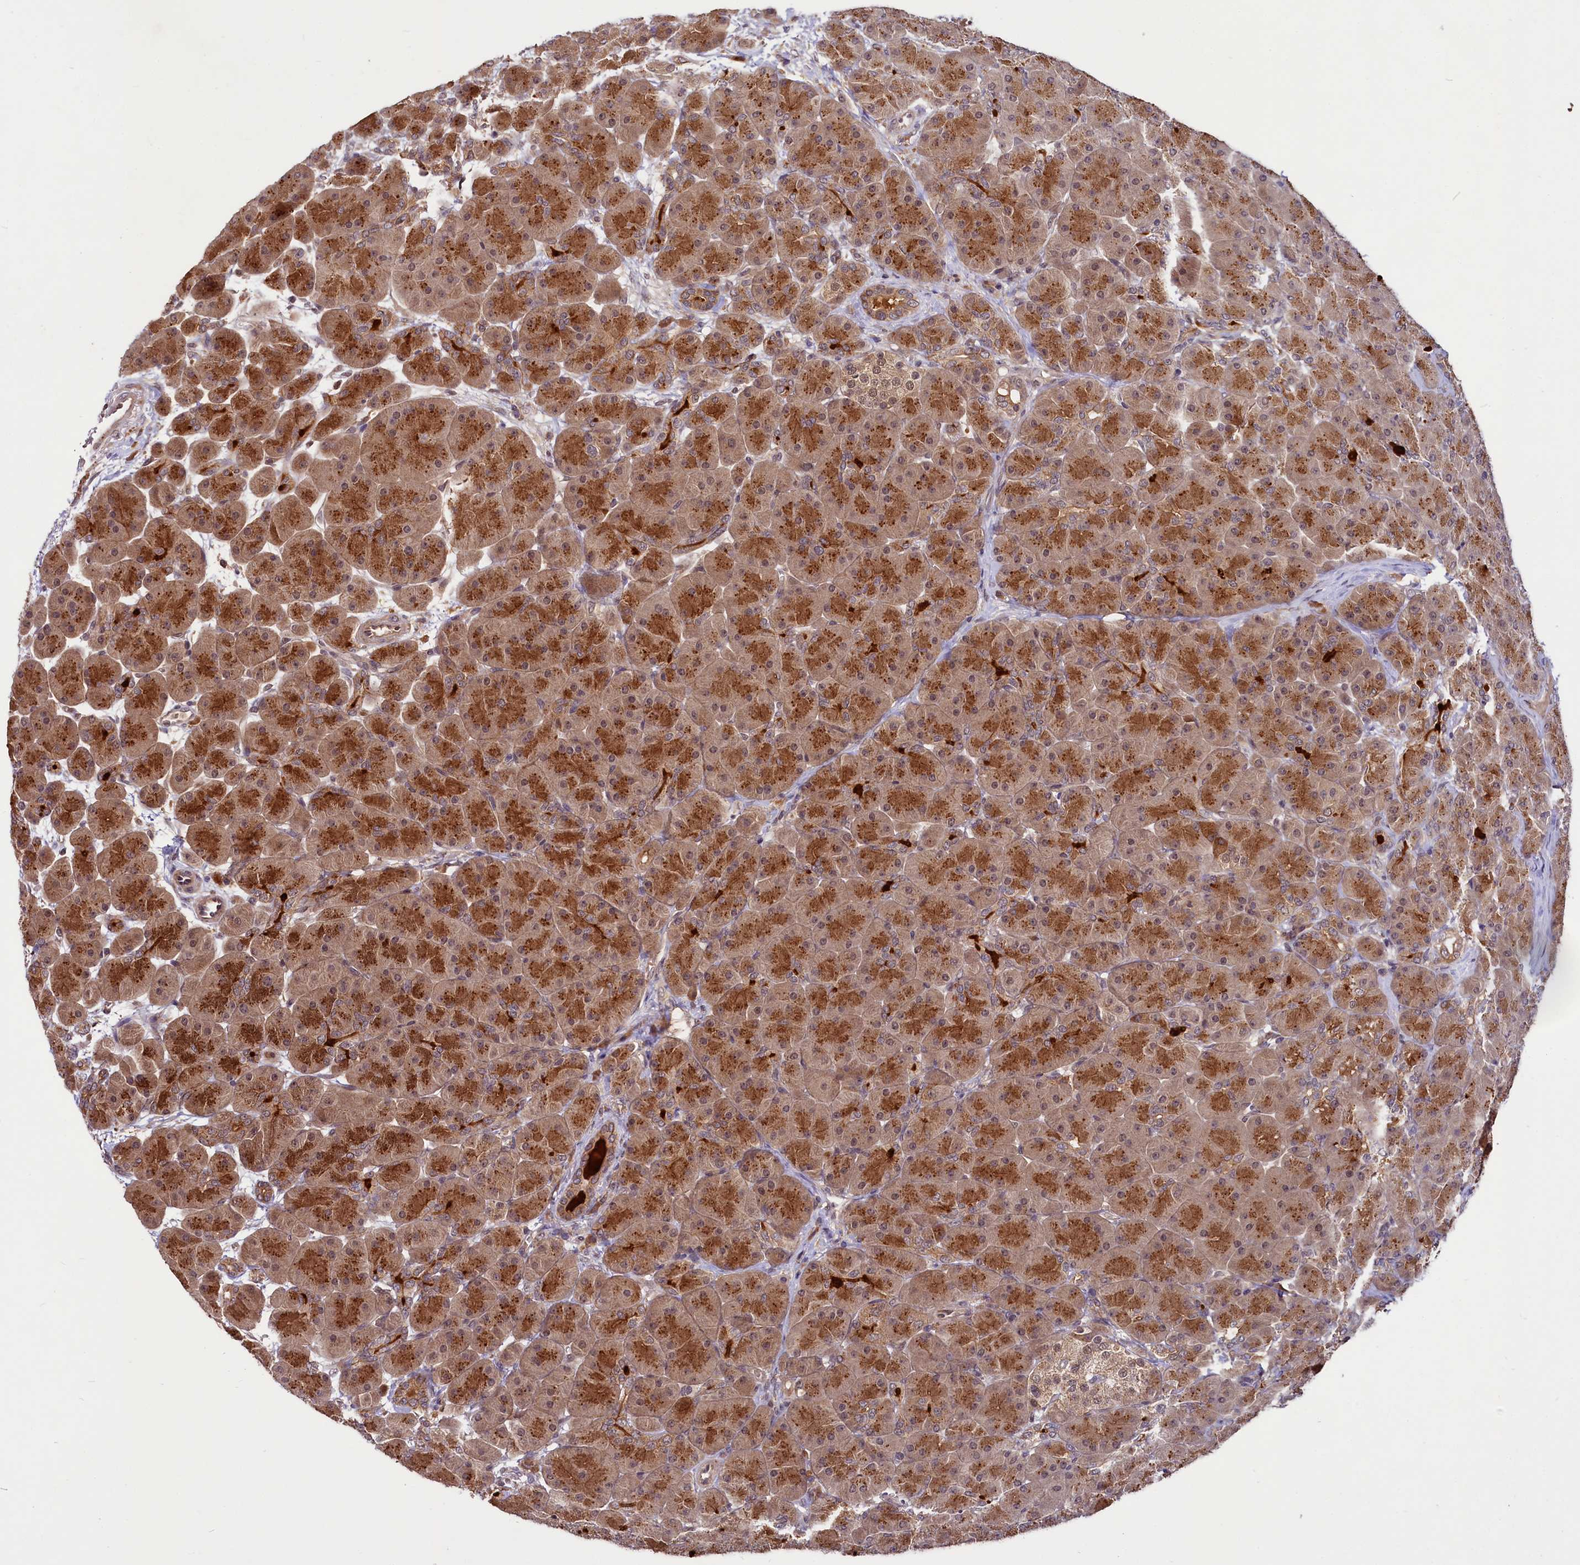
{"staining": {"intensity": "strong", "quantity": ">75%", "location": "cytoplasmic/membranous"}, "tissue": "pancreas", "cell_type": "Exocrine glandular cells", "image_type": "normal", "snomed": [{"axis": "morphology", "description": "Normal tissue, NOS"}, {"axis": "topography", "description": "Pancreas"}], "caption": "Exocrine glandular cells exhibit high levels of strong cytoplasmic/membranous positivity in approximately >75% of cells in unremarkable pancreas. The staining was performed using DAB, with brown indicating positive protein expression. Nuclei are stained blue with hematoxylin.", "gene": "UBE3A", "patient": {"sex": "male", "age": 66}}